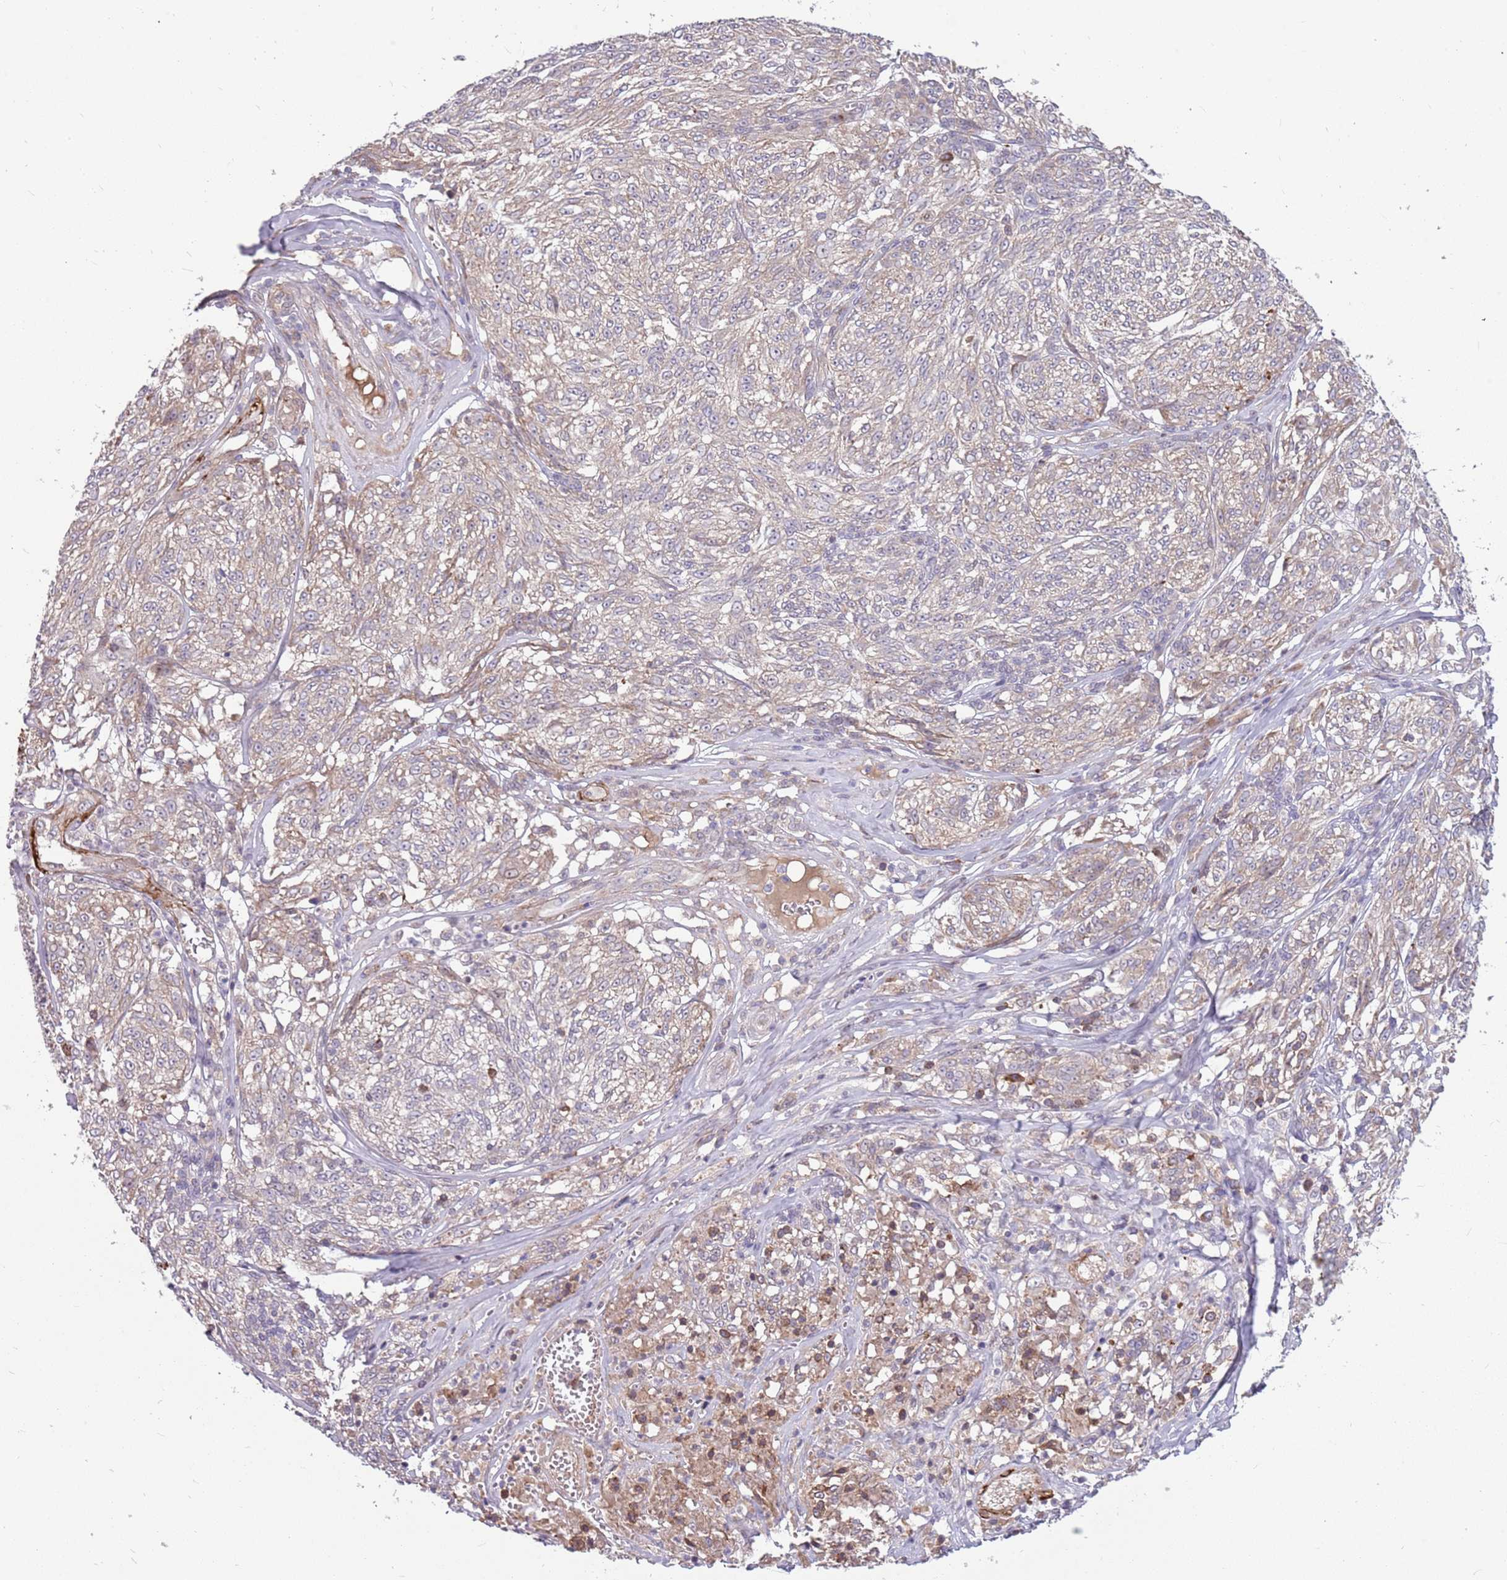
{"staining": {"intensity": "weak", "quantity": "<25%", "location": "cytoplasmic/membranous"}, "tissue": "melanoma", "cell_type": "Tumor cells", "image_type": "cancer", "snomed": [{"axis": "morphology", "description": "Malignant melanoma, NOS"}, {"axis": "topography", "description": "Skin"}], "caption": "The image demonstrates no staining of tumor cells in melanoma.", "gene": "PPP1R27", "patient": {"sex": "female", "age": 63}}